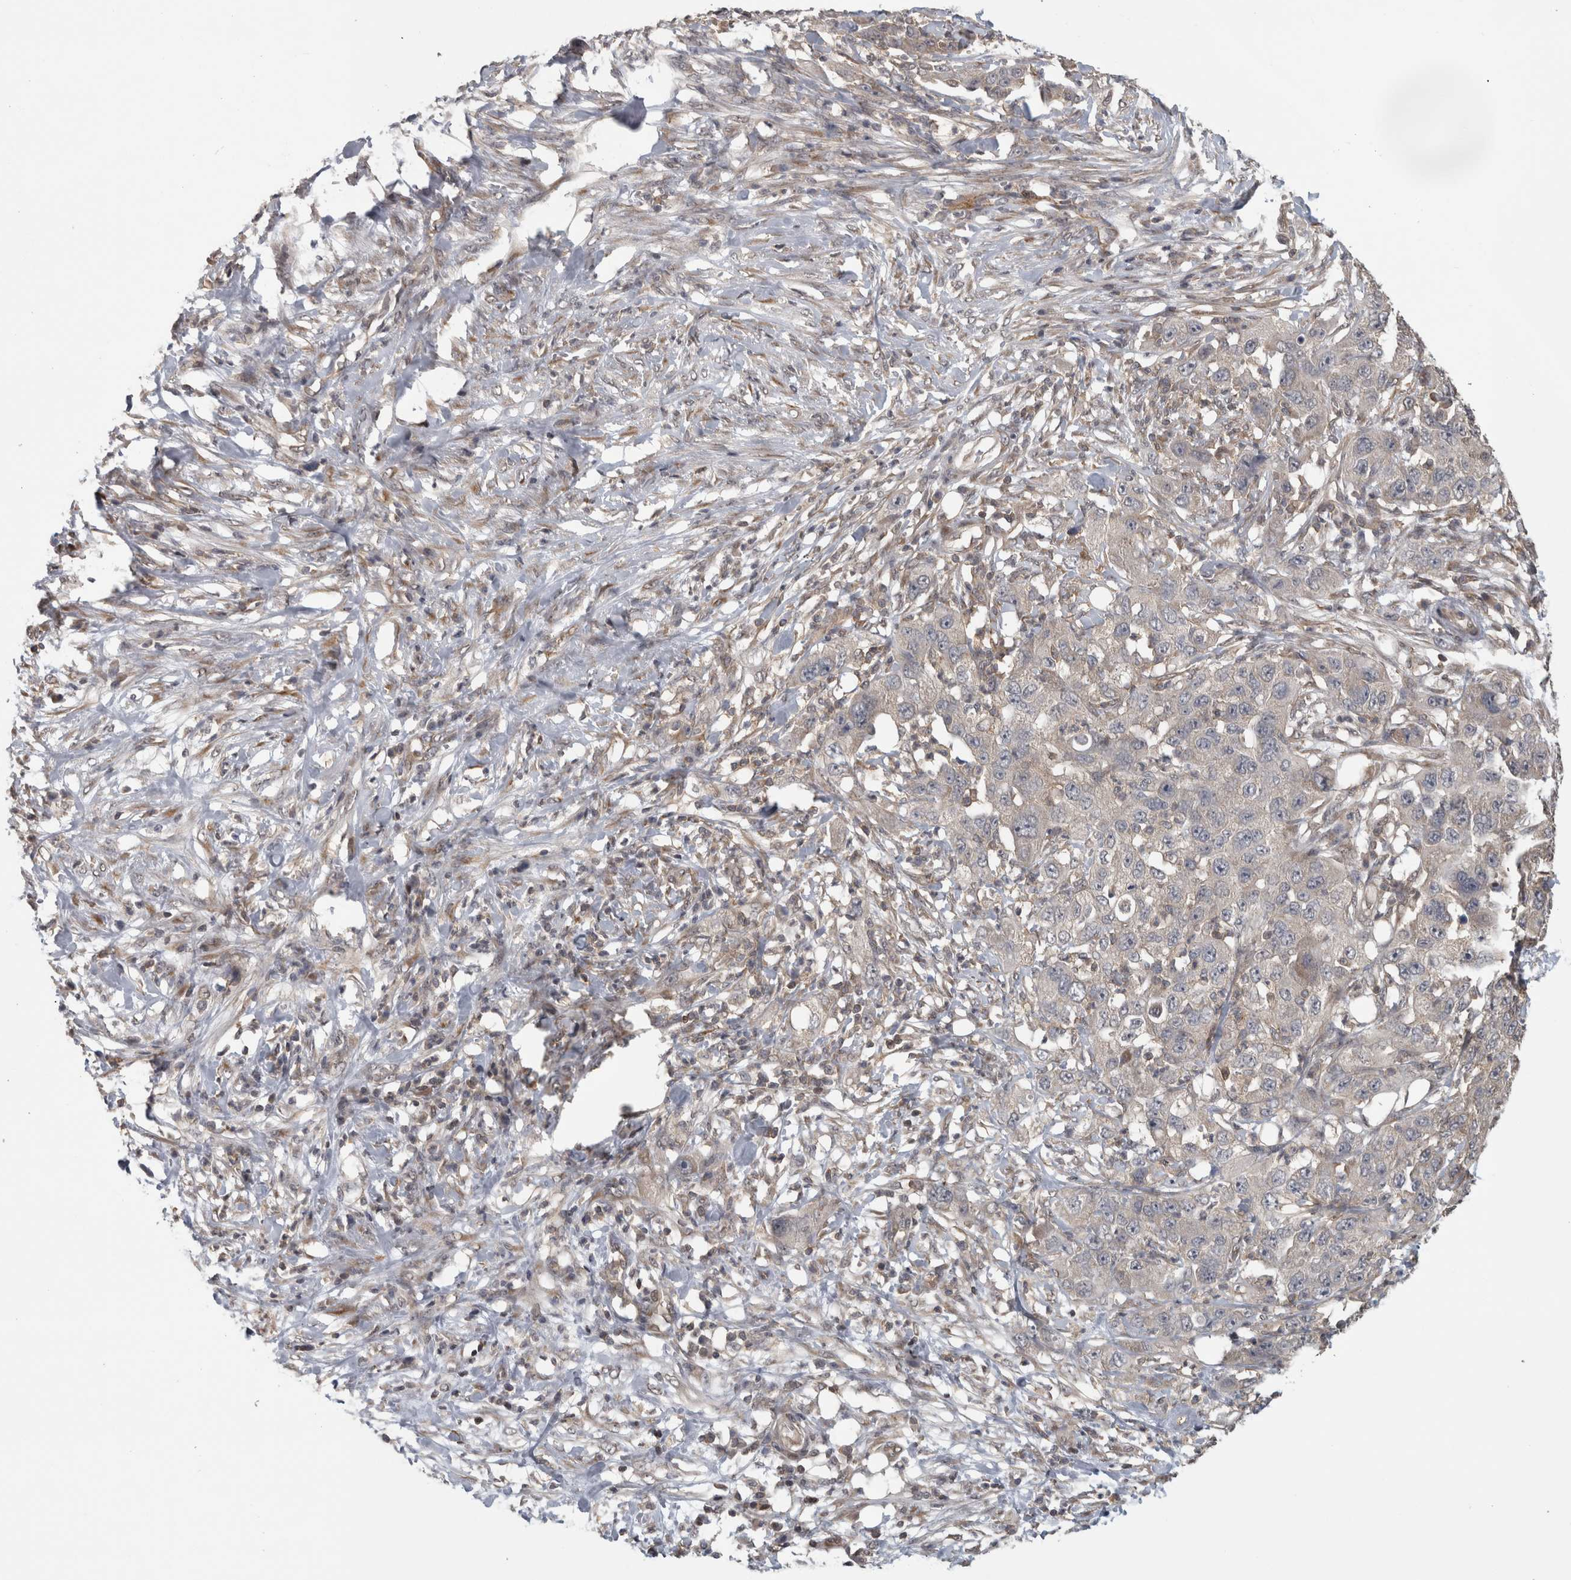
{"staining": {"intensity": "negative", "quantity": "none", "location": "none"}, "tissue": "pancreatic cancer", "cell_type": "Tumor cells", "image_type": "cancer", "snomed": [{"axis": "morphology", "description": "Adenocarcinoma, NOS"}, {"axis": "topography", "description": "Pancreas"}], "caption": "Tumor cells are negative for protein expression in human adenocarcinoma (pancreatic). (DAB (3,3'-diaminobenzidine) IHC, high magnification).", "gene": "ATXN2", "patient": {"sex": "female", "age": 78}}